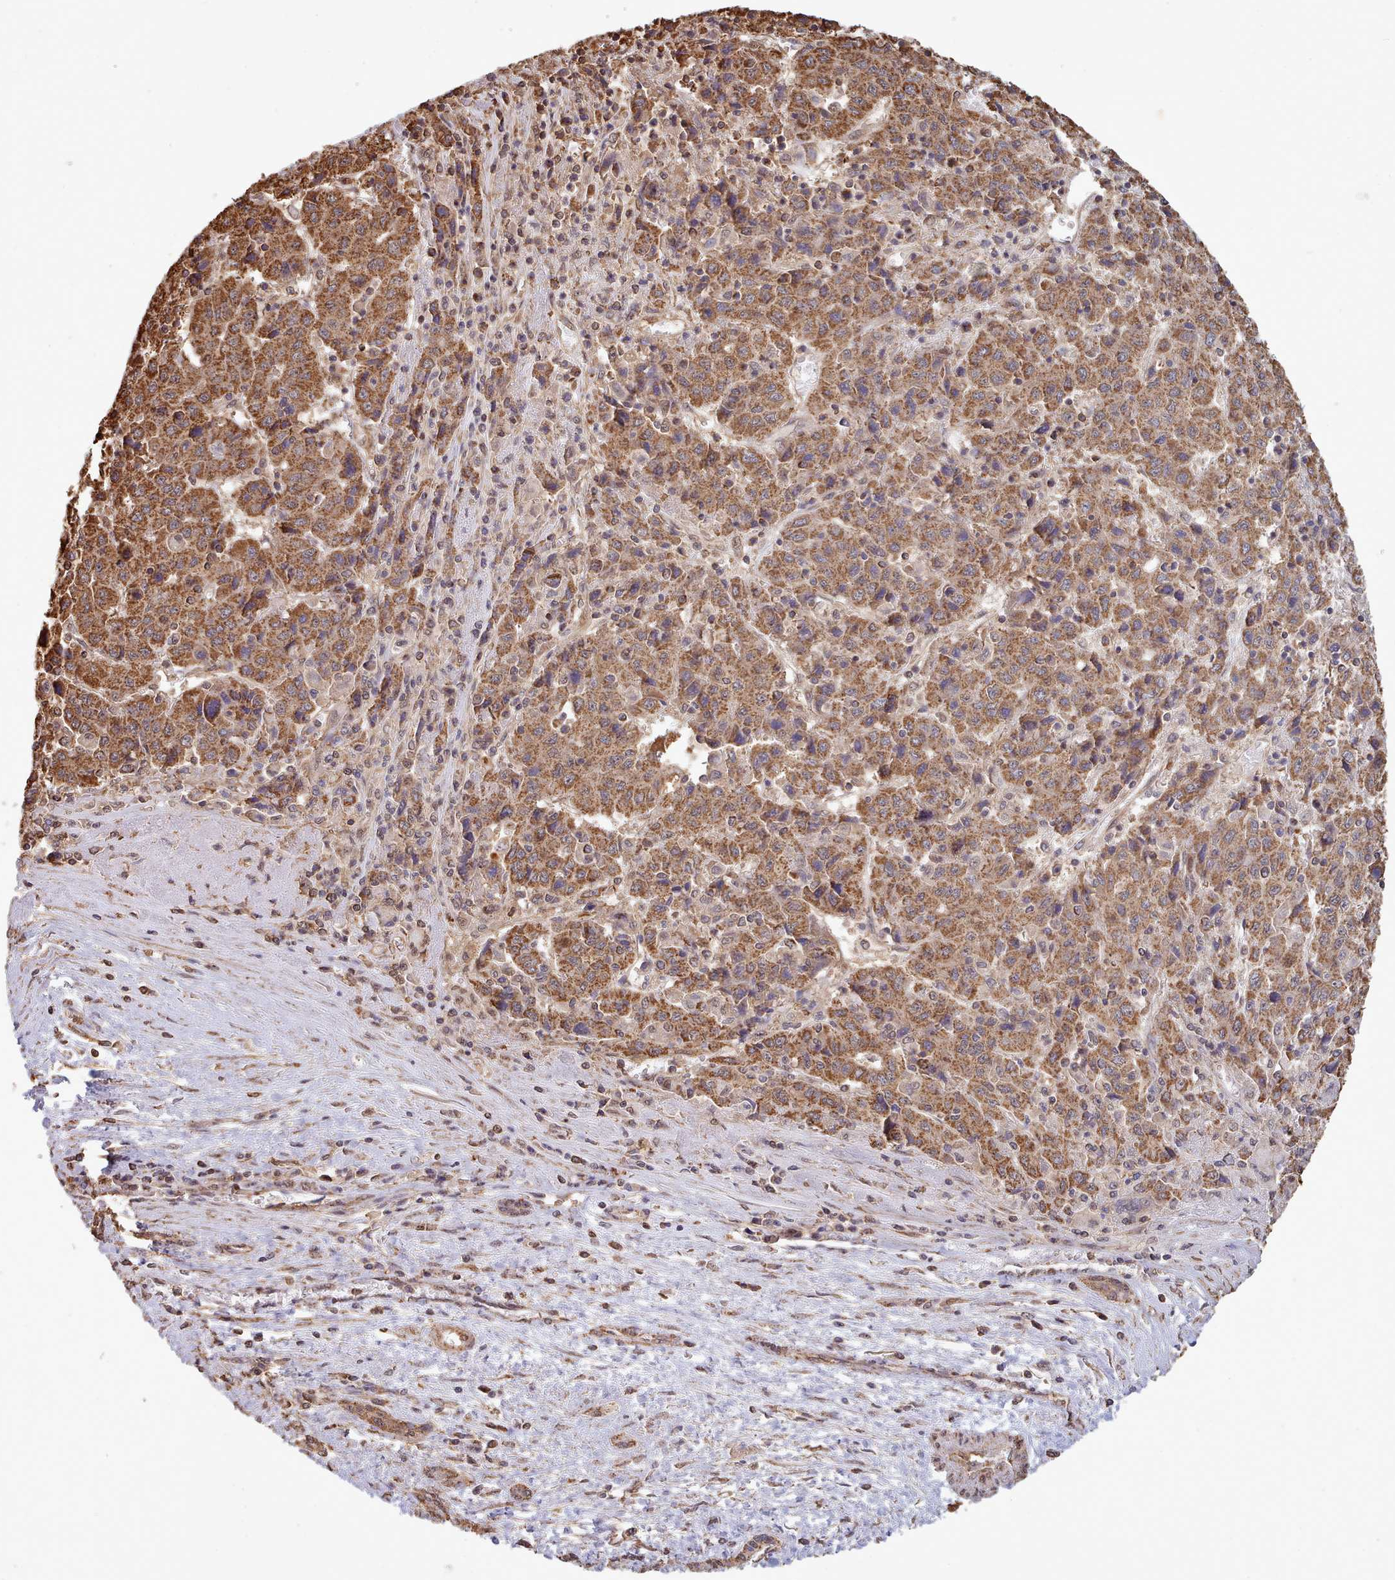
{"staining": {"intensity": "moderate", "quantity": ">75%", "location": "cytoplasmic/membranous"}, "tissue": "liver cancer", "cell_type": "Tumor cells", "image_type": "cancer", "snomed": [{"axis": "morphology", "description": "Carcinoma, Hepatocellular, NOS"}, {"axis": "topography", "description": "Liver"}], "caption": "An image of hepatocellular carcinoma (liver) stained for a protein exhibits moderate cytoplasmic/membranous brown staining in tumor cells. Using DAB (brown) and hematoxylin (blue) stains, captured at high magnification using brightfield microscopy.", "gene": "METRN", "patient": {"sex": "female", "age": 53}}